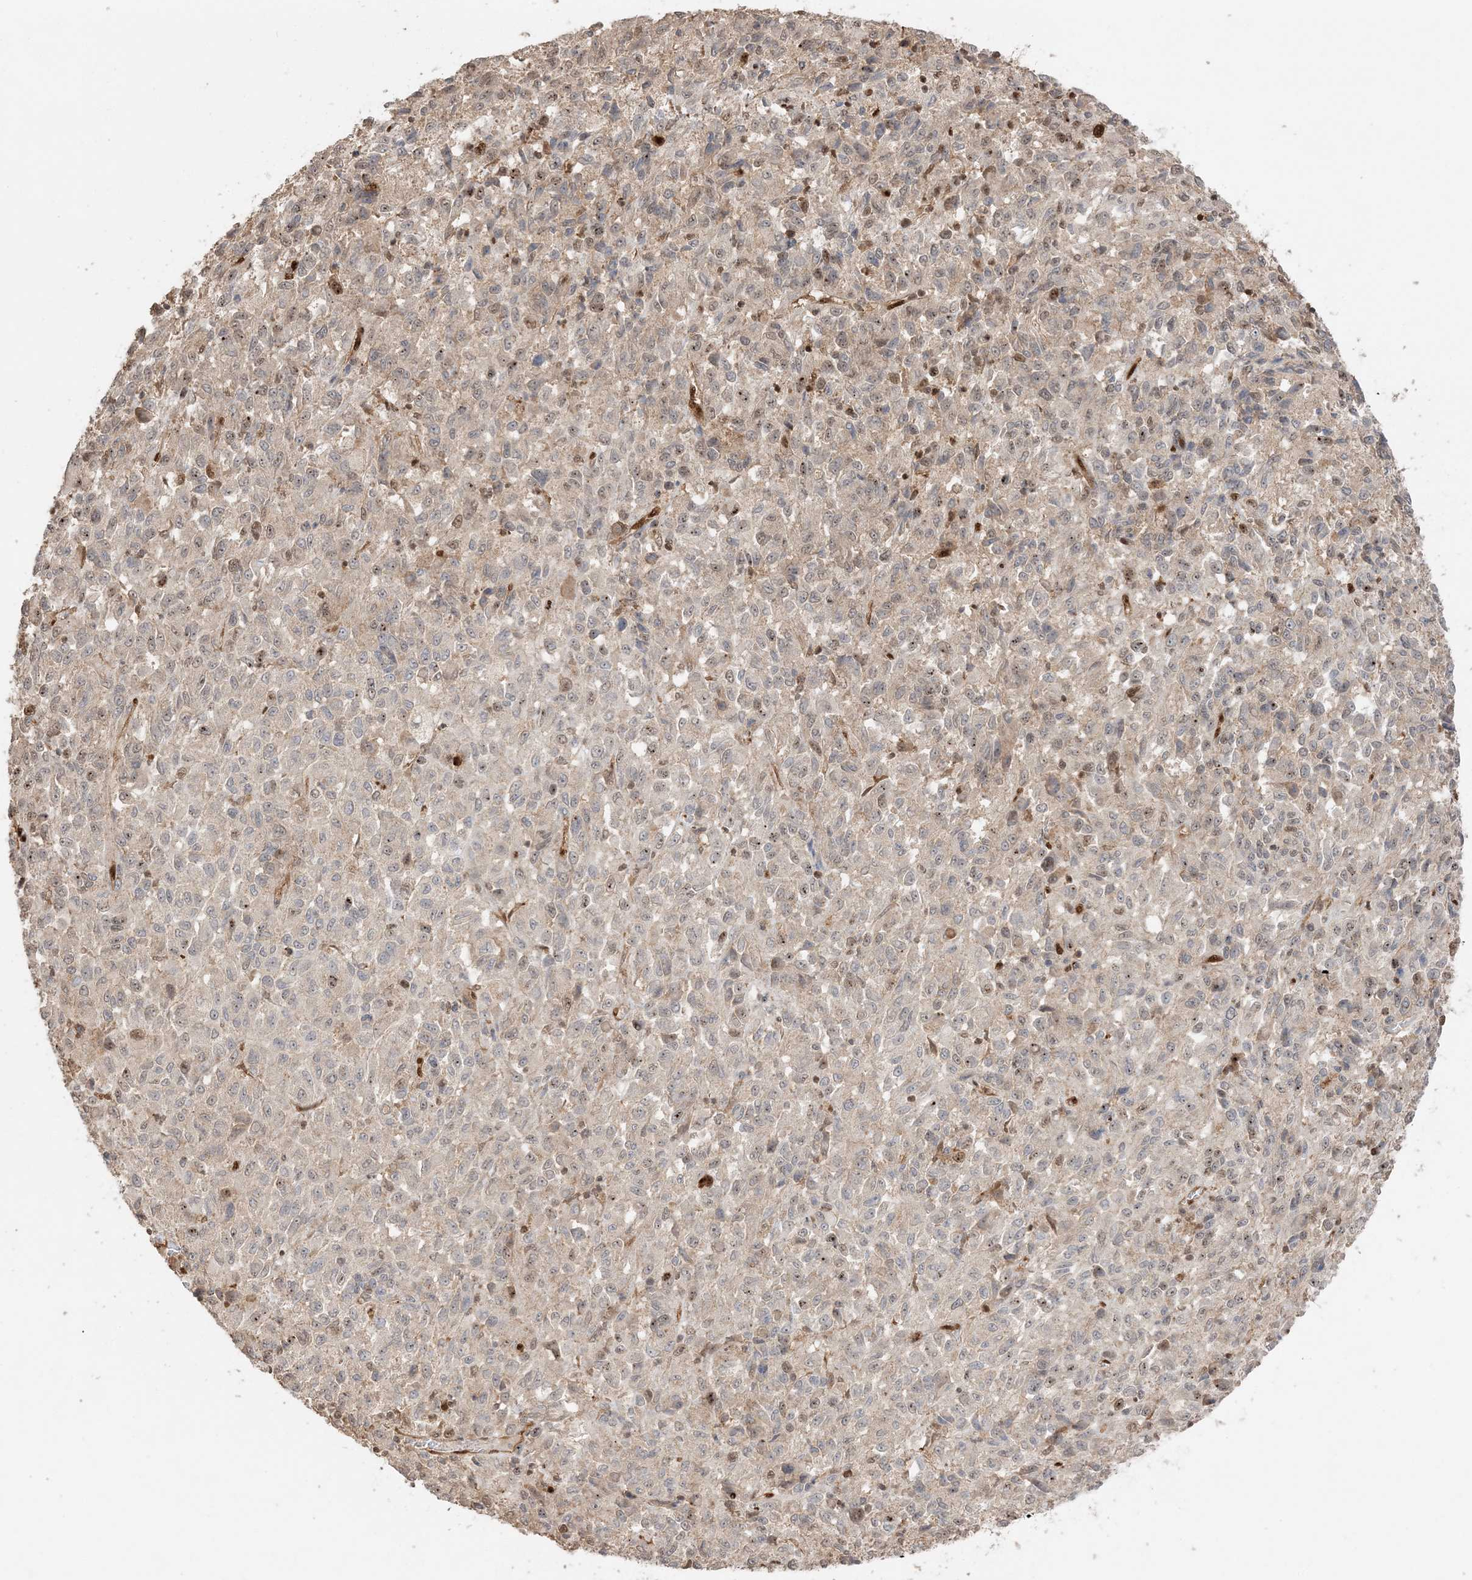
{"staining": {"intensity": "negative", "quantity": "none", "location": "none"}, "tissue": "melanoma", "cell_type": "Tumor cells", "image_type": "cancer", "snomed": [{"axis": "morphology", "description": "Malignant melanoma, Metastatic site"}, {"axis": "topography", "description": "Lung"}], "caption": "Melanoma was stained to show a protein in brown. There is no significant staining in tumor cells.", "gene": "ZBTB41", "patient": {"sex": "male", "age": 64}}